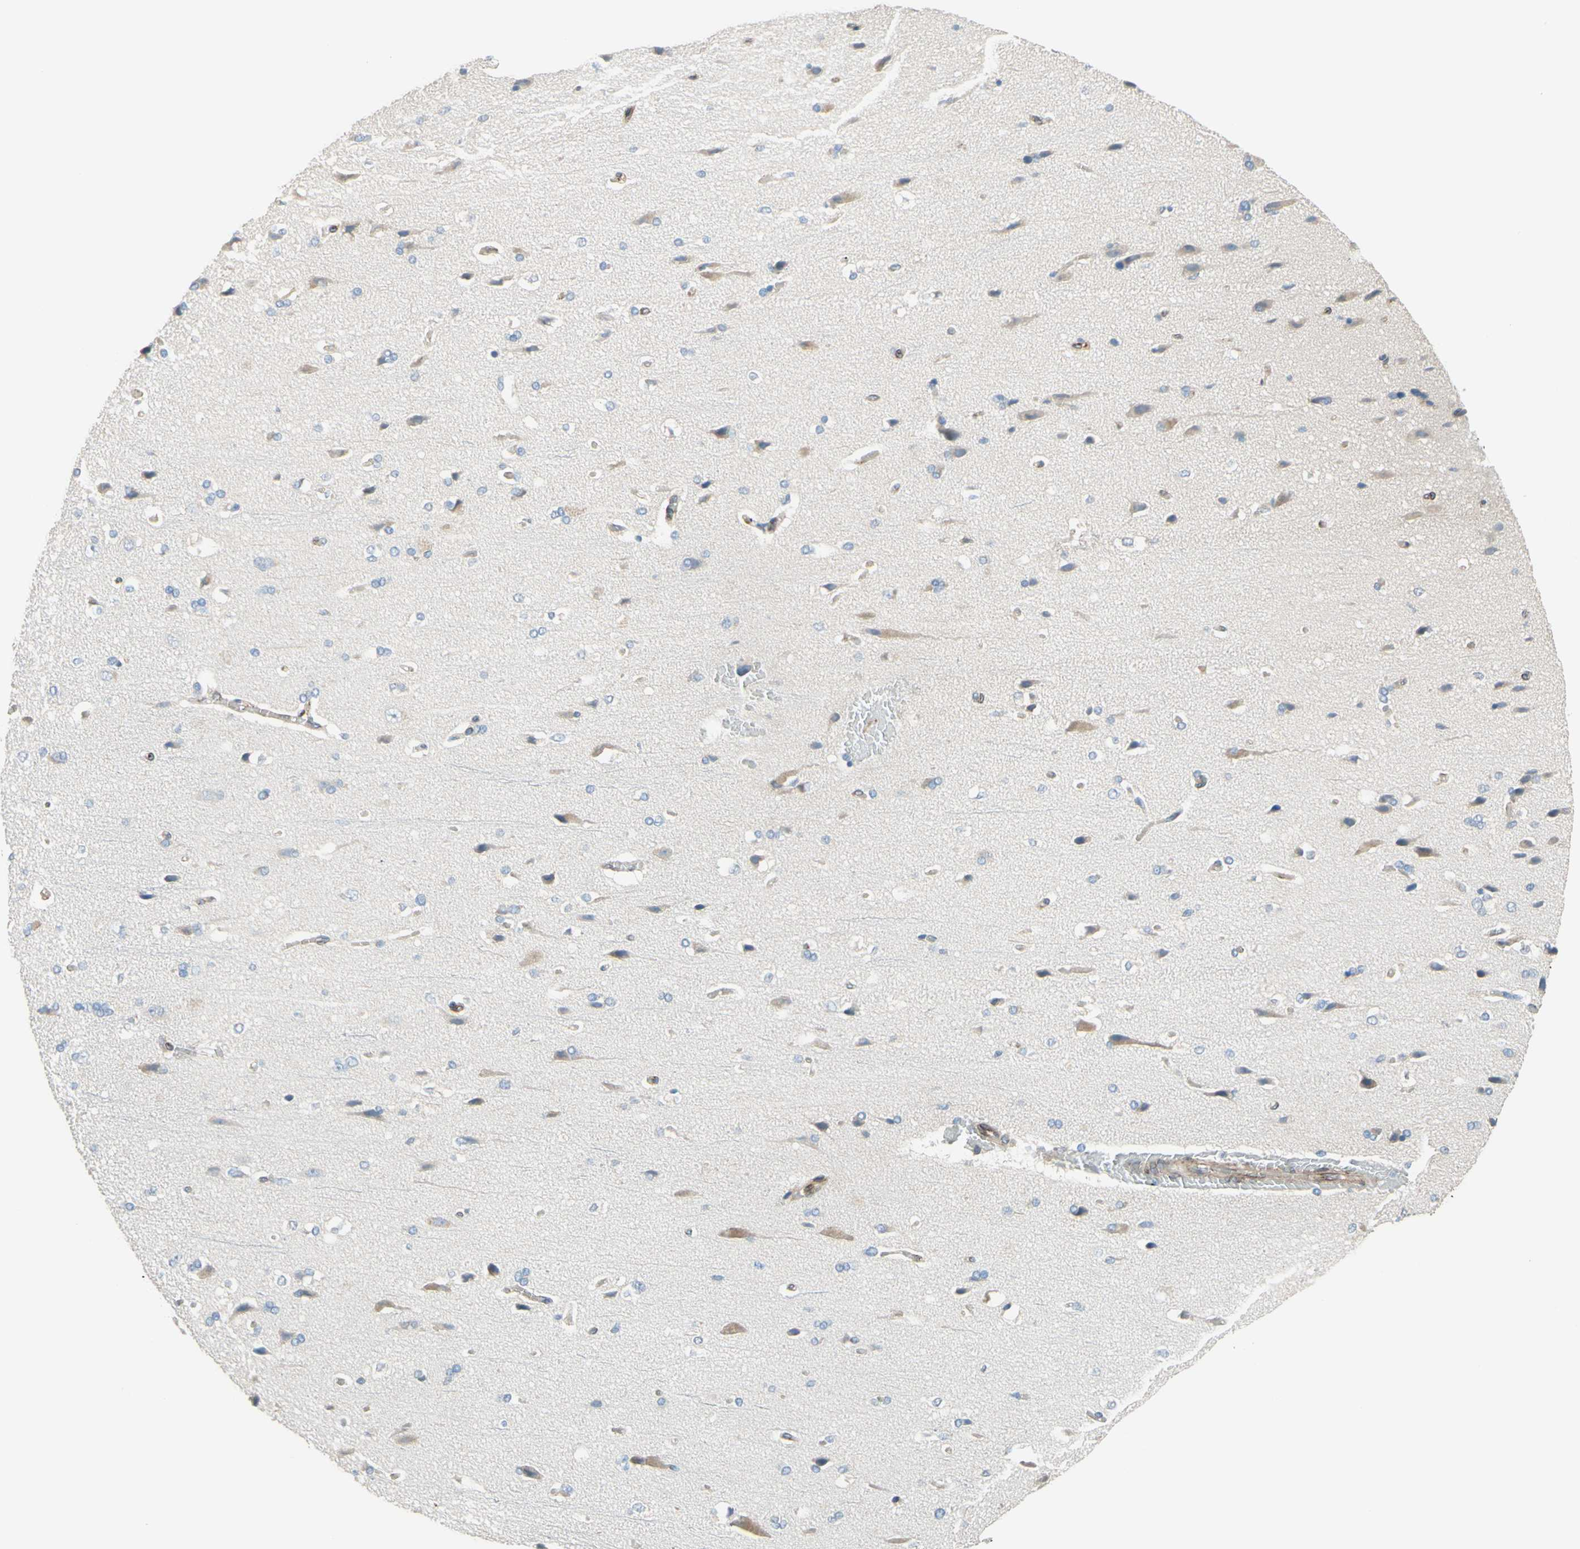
{"staining": {"intensity": "moderate", "quantity": "25%-75%", "location": "cytoplasmic/membranous"}, "tissue": "cerebral cortex", "cell_type": "Endothelial cells", "image_type": "normal", "snomed": [{"axis": "morphology", "description": "Normal tissue, NOS"}, {"axis": "topography", "description": "Cerebral cortex"}], "caption": "Immunohistochemistry (IHC) of normal cerebral cortex reveals medium levels of moderate cytoplasmic/membranous expression in about 25%-75% of endothelial cells.", "gene": "TRAF2", "patient": {"sex": "male", "age": 62}}